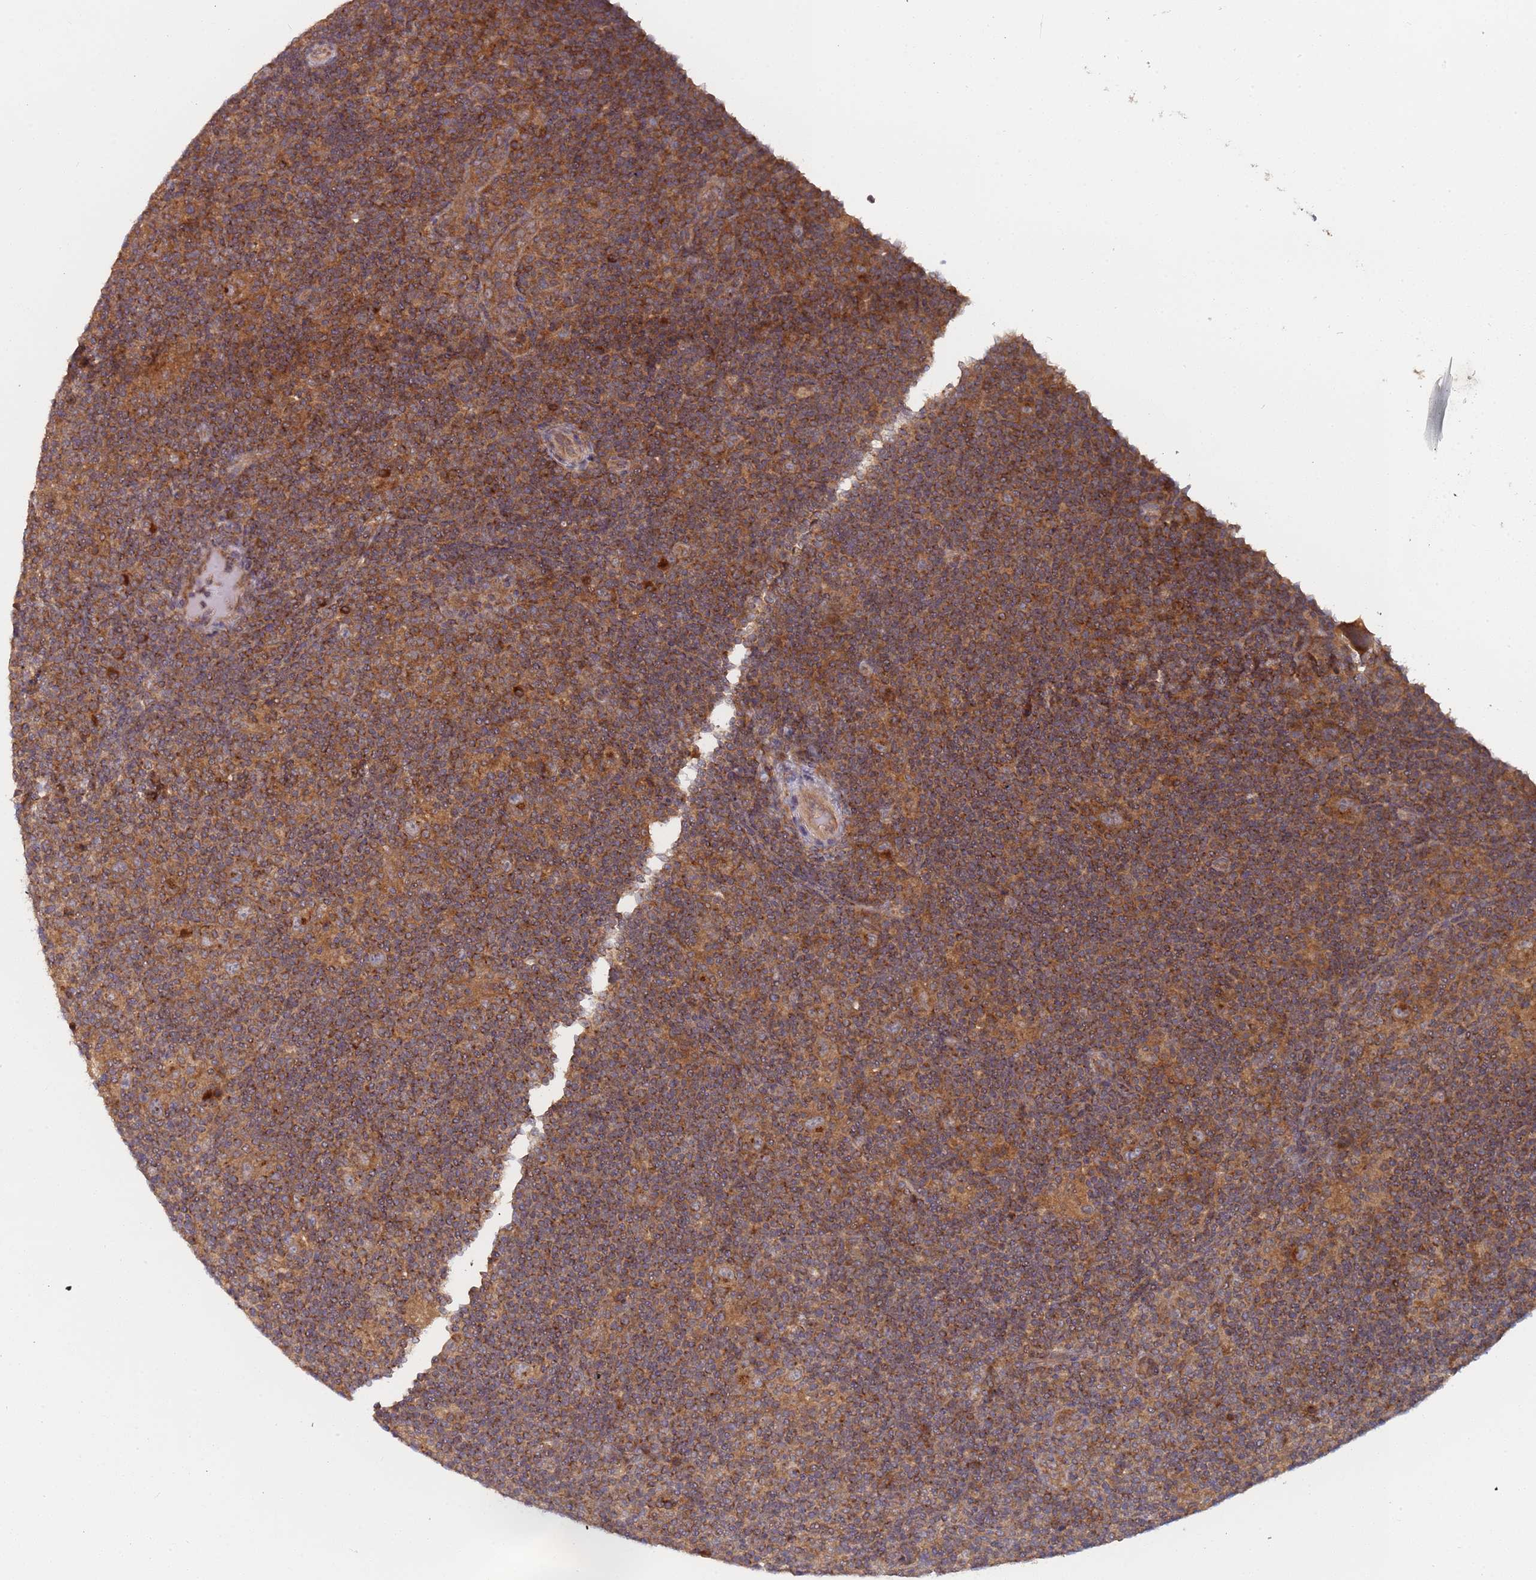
{"staining": {"intensity": "moderate", "quantity": ">75%", "location": "cytoplasmic/membranous"}, "tissue": "lymphoma", "cell_type": "Tumor cells", "image_type": "cancer", "snomed": [{"axis": "morphology", "description": "Hodgkin's disease, NOS"}, {"axis": "topography", "description": "Lymph node"}], "caption": "Lymphoma stained with DAB (3,3'-diaminobenzidine) immunohistochemistry (IHC) demonstrates medium levels of moderate cytoplasmic/membranous staining in approximately >75% of tumor cells.", "gene": "OR5A2", "patient": {"sex": "female", "age": 57}}